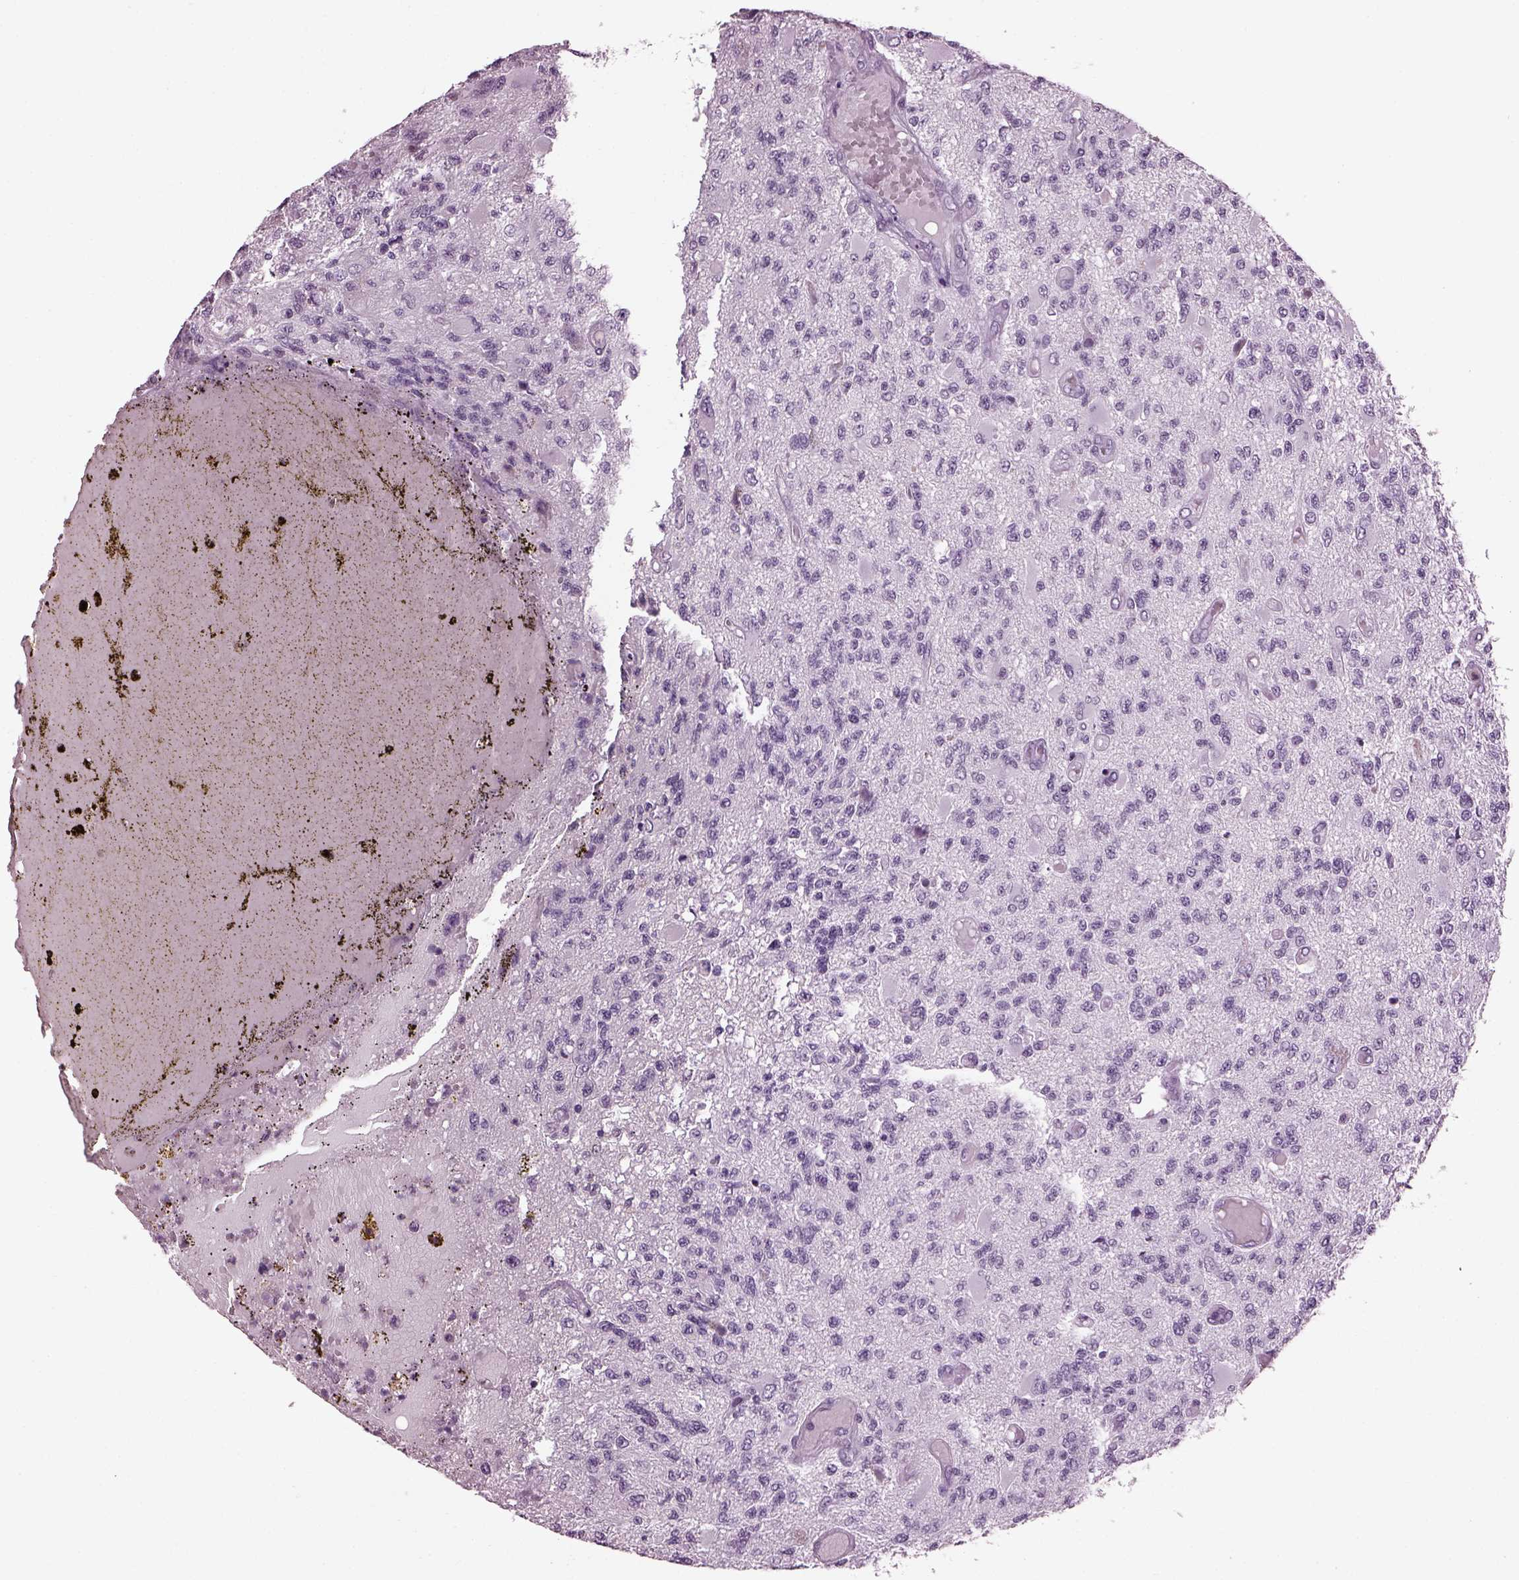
{"staining": {"intensity": "negative", "quantity": "none", "location": "none"}, "tissue": "glioma", "cell_type": "Tumor cells", "image_type": "cancer", "snomed": [{"axis": "morphology", "description": "Glioma, malignant, High grade"}, {"axis": "topography", "description": "Brain"}], "caption": "An IHC micrograph of malignant high-grade glioma is shown. There is no staining in tumor cells of malignant high-grade glioma. (DAB immunohistochemistry (IHC) visualized using brightfield microscopy, high magnification).", "gene": "ADGRG2", "patient": {"sex": "female", "age": 63}}